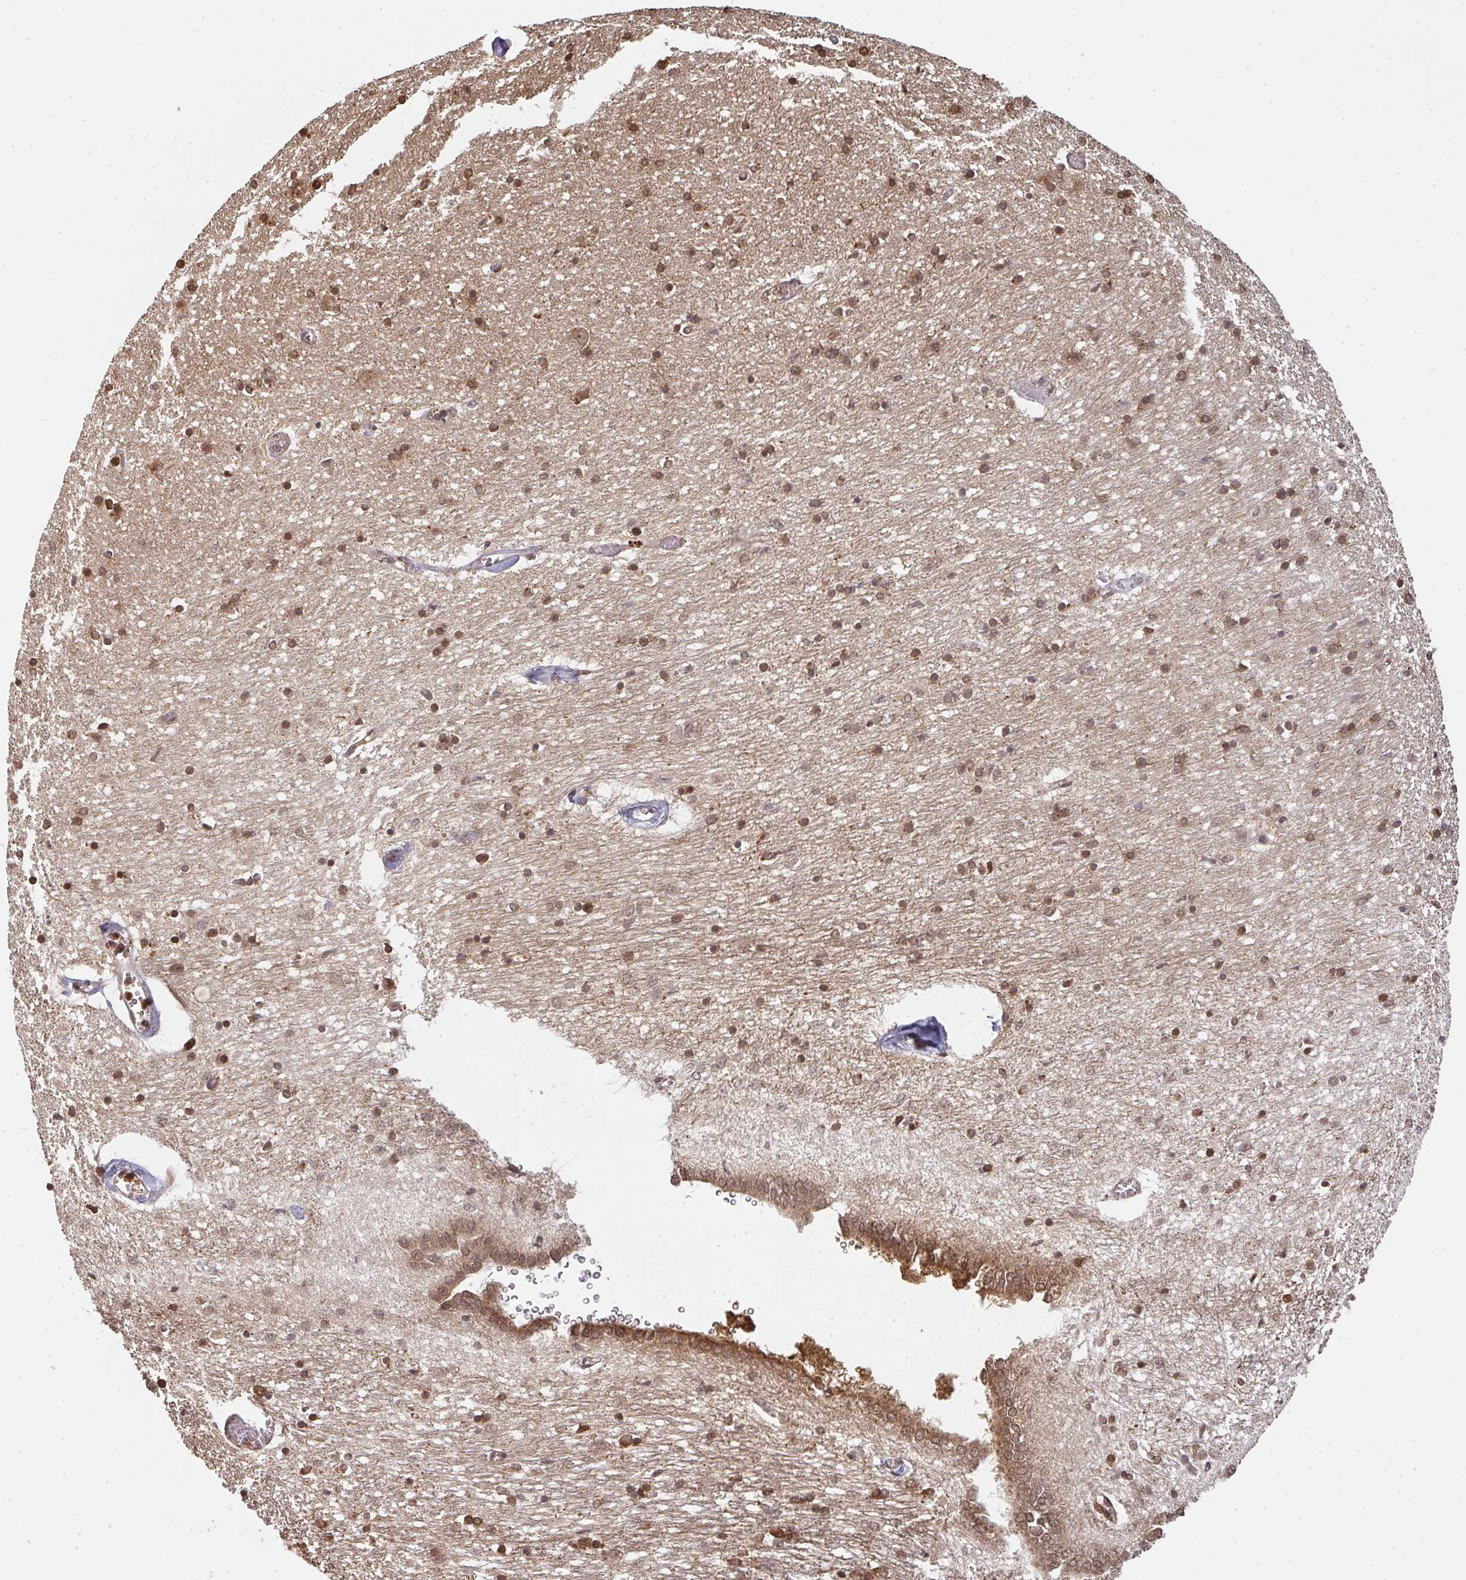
{"staining": {"intensity": "moderate", "quantity": "25%-75%", "location": "cytoplasmic/membranous,nuclear"}, "tissue": "caudate", "cell_type": "Glial cells", "image_type": "normal", "snomed": [{"axis": "morphology", "description": "Normal tissue, NOS"}, {"axis": "topography", "description": "Lateral ventricle wall"}, {"axis": "topography", "description": "Hippocampus"}], "caption": "Protein staining displays moderate cytoplasmic/membranous,nuclear positivity in approximately 25%-75% of glial cells in normal caudate.", "gene": "SIMC1", "patient": {"sex": "female", "age": 63}}